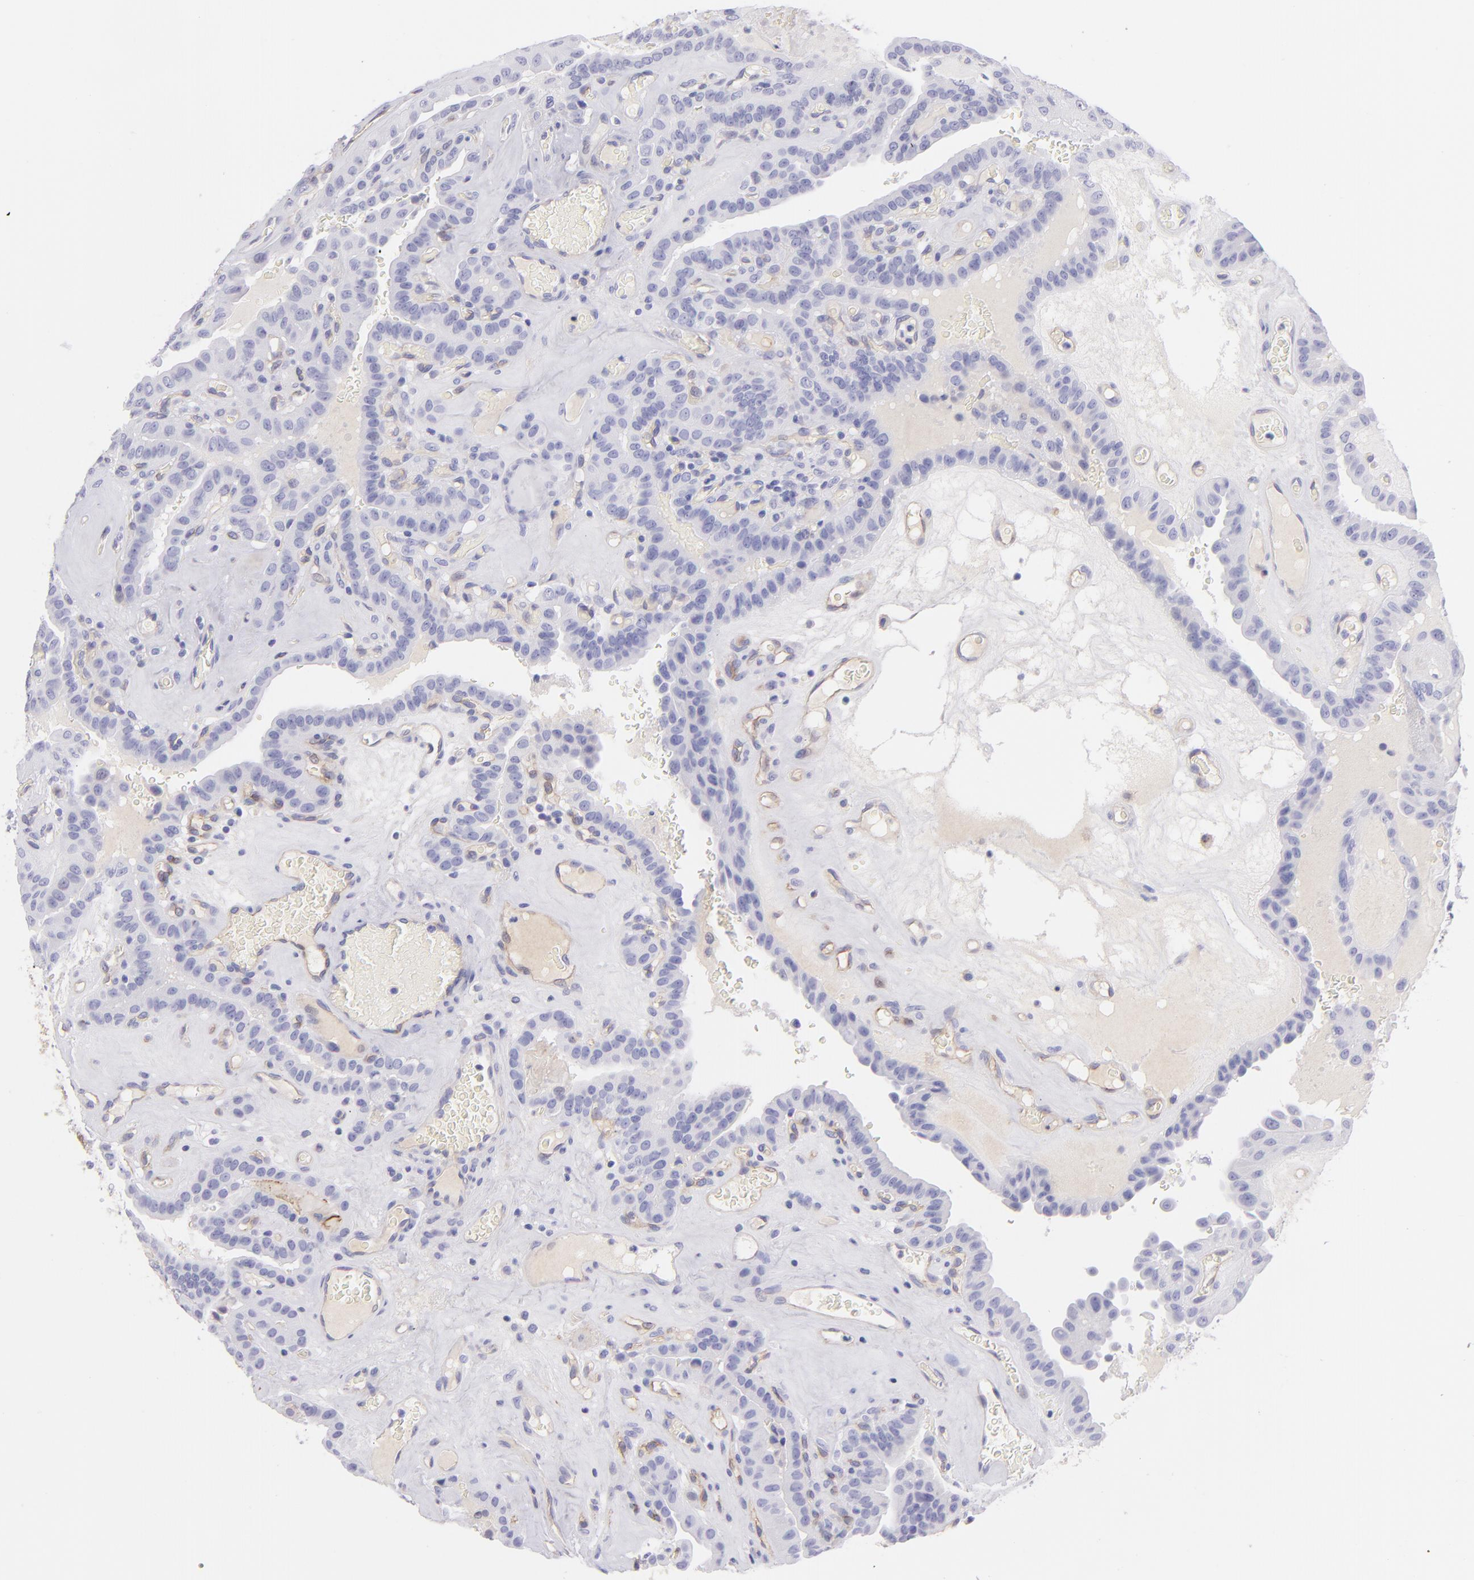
{"staining": {"intensity": "negative", "quantity": "none", "location": "none"}, "tissue": "thyroid cancer", "cell_type": "Tumor cells", "image_type": "cancer", "snomed": [{"axis": "morphology", "description": "Papillary adenocarcinoma, NOS"}, {"axis": "topography", "description": "Thyroid gland"}], "caption": "Immunohistochemistry of human thyroid cancer reveals no expression in tumor cells.", "gene": "CD81", "patient": {"sex": "male", "age": 87}}